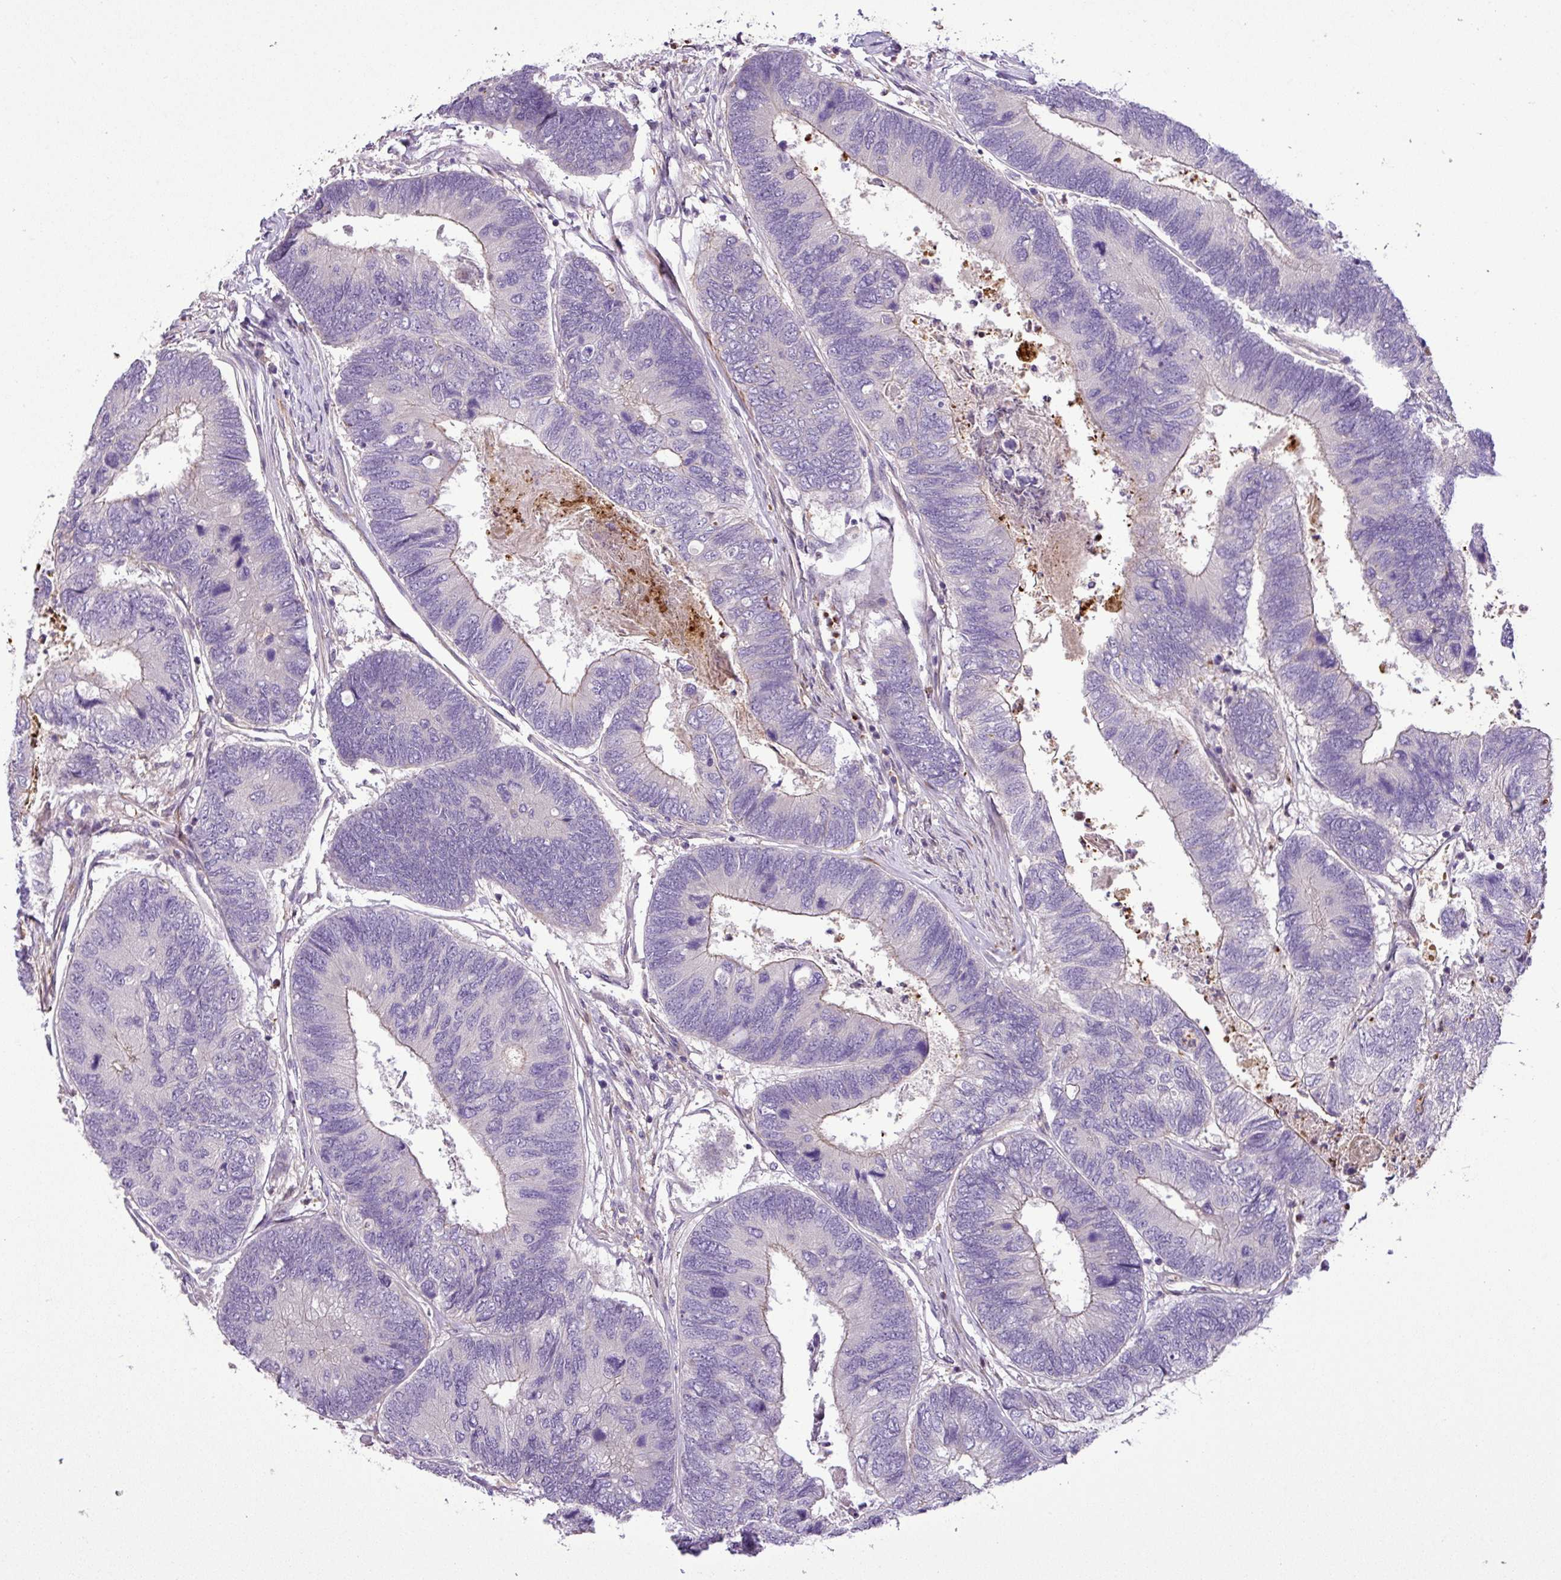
{"staining": {"intensity": "negative", "quantity": "none", "location": "none"}, "tissue": "colorectal cancer", "cell_type": "Tumor cells", "image_type": "cancer", "snomed": [{"axis": "morphology", "description": "Adenocarcinoma, NOS"}, {"axis": "topography", "description": "Colon"}], "caption": "DAB immunohistochemical staining of human adenocarcinoma (colorectal) displays no significant expression in tumor cells.", "gene": "NBEAL2", "patient": {"sex": "female", "age": 67}}